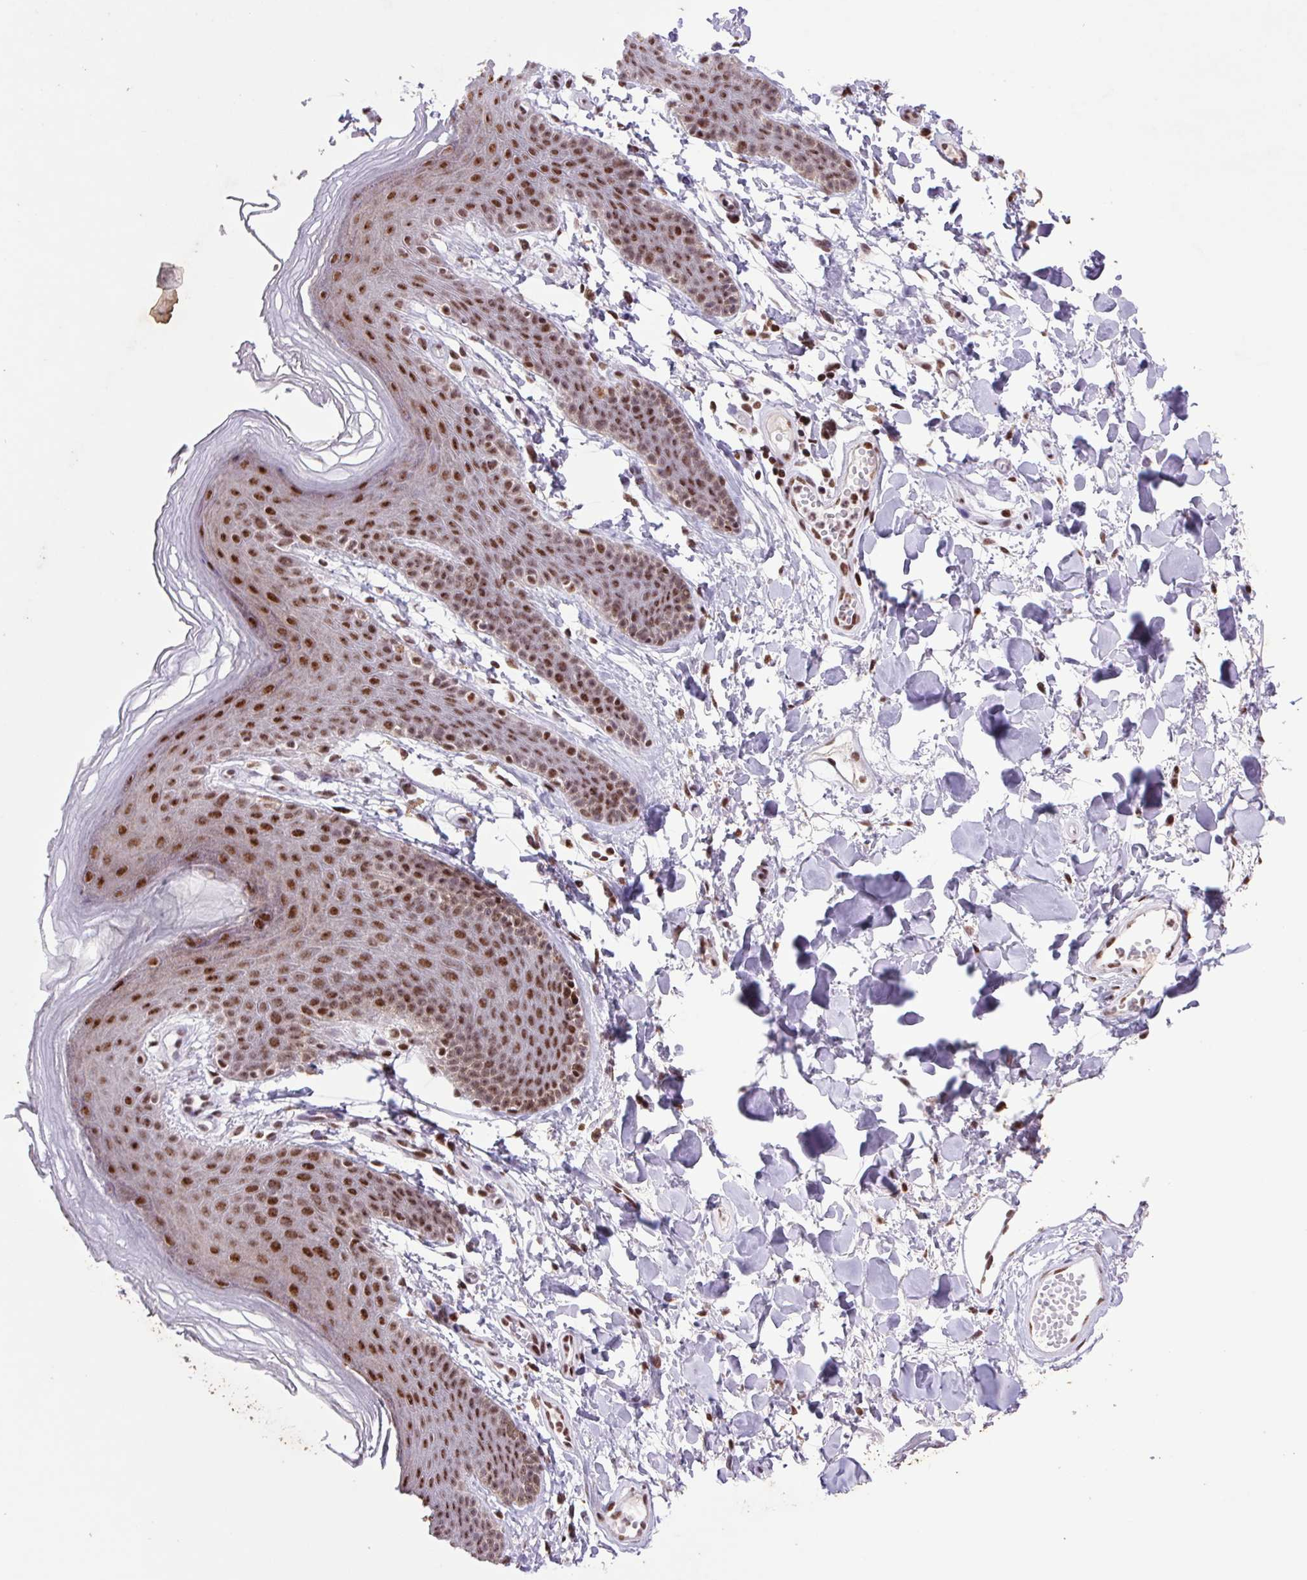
{"staining": {"intensity": "strong", "quantity": ">75%", "location": "nuclear"}, "tissue": "skin", "cell_type": "Epidermal cells", "image_type": "normal", "snomed": [{"axis": "morphology", "description": "Normal tissue, NOS"}, {"axis": "topography", "description": "Anal"}], "caption": "Strong nuclear protein staining is present in about >75% of epidermal cells in skin. (Stains: DAB in brown, nuclei in blue, Microscopy: brightfield microscopy at high magnification).", "gene": "LDLRAD4", "patient": {"sex": "male", "age": 53}}